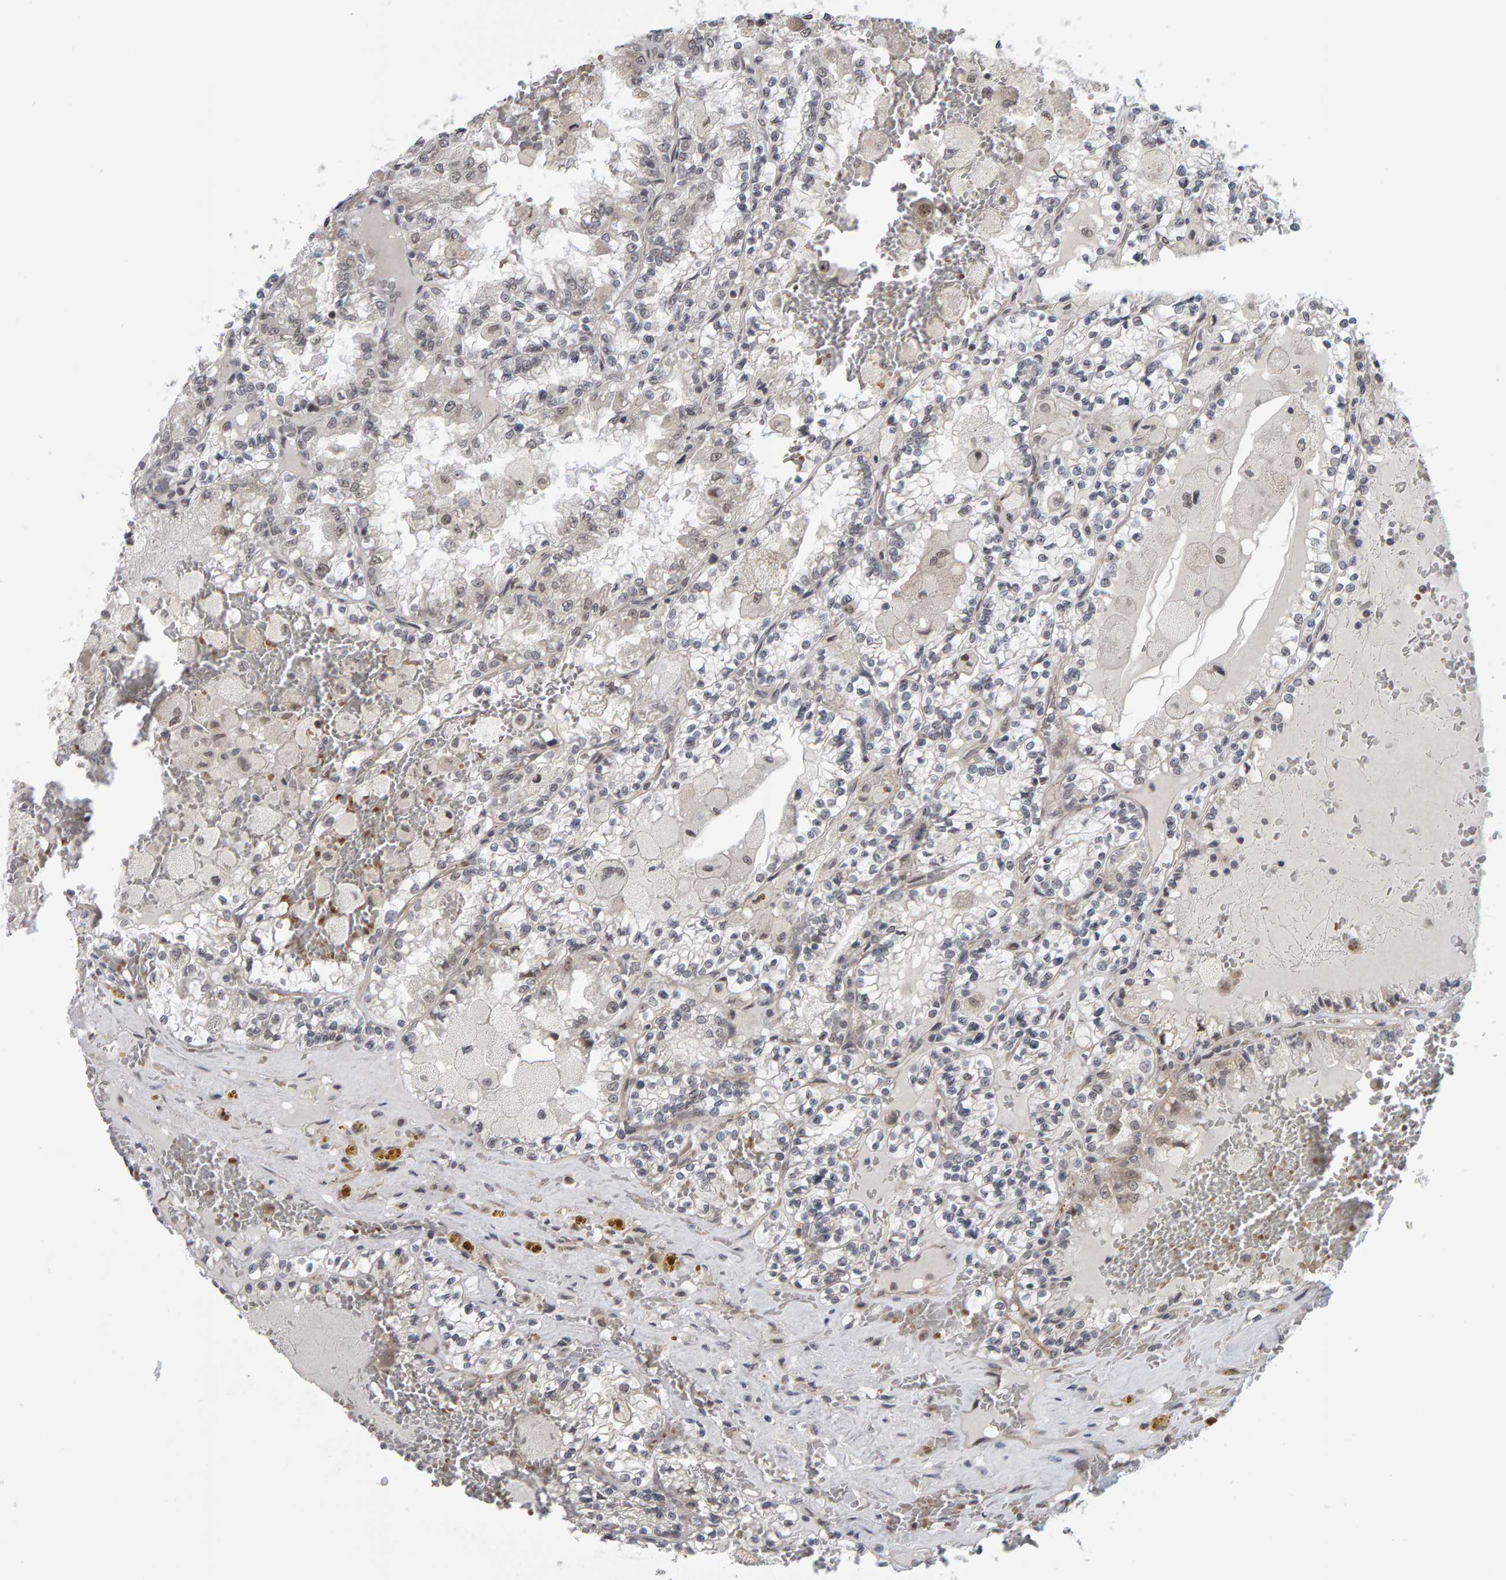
{"staining": {"intensity": "negative", "quantity": "none", "location": "none"}, "tissue": "renal cancer", "cell_type": "Tumor cells", "image_type": "cancer", "snomed": [{"axis": "morphology", "description": "Adenocarcinoma, NOS"}, {"axis": "topography", "description": "Kidney"}], "caption": "Immunohistochemistry (IHC) image of human adenocarcinoma (renal) stained for a protein (brown), which demonstrates no expression in tumor cells.", "gene": "DAP3", "patient": {"sex": "female", "age": 56}}